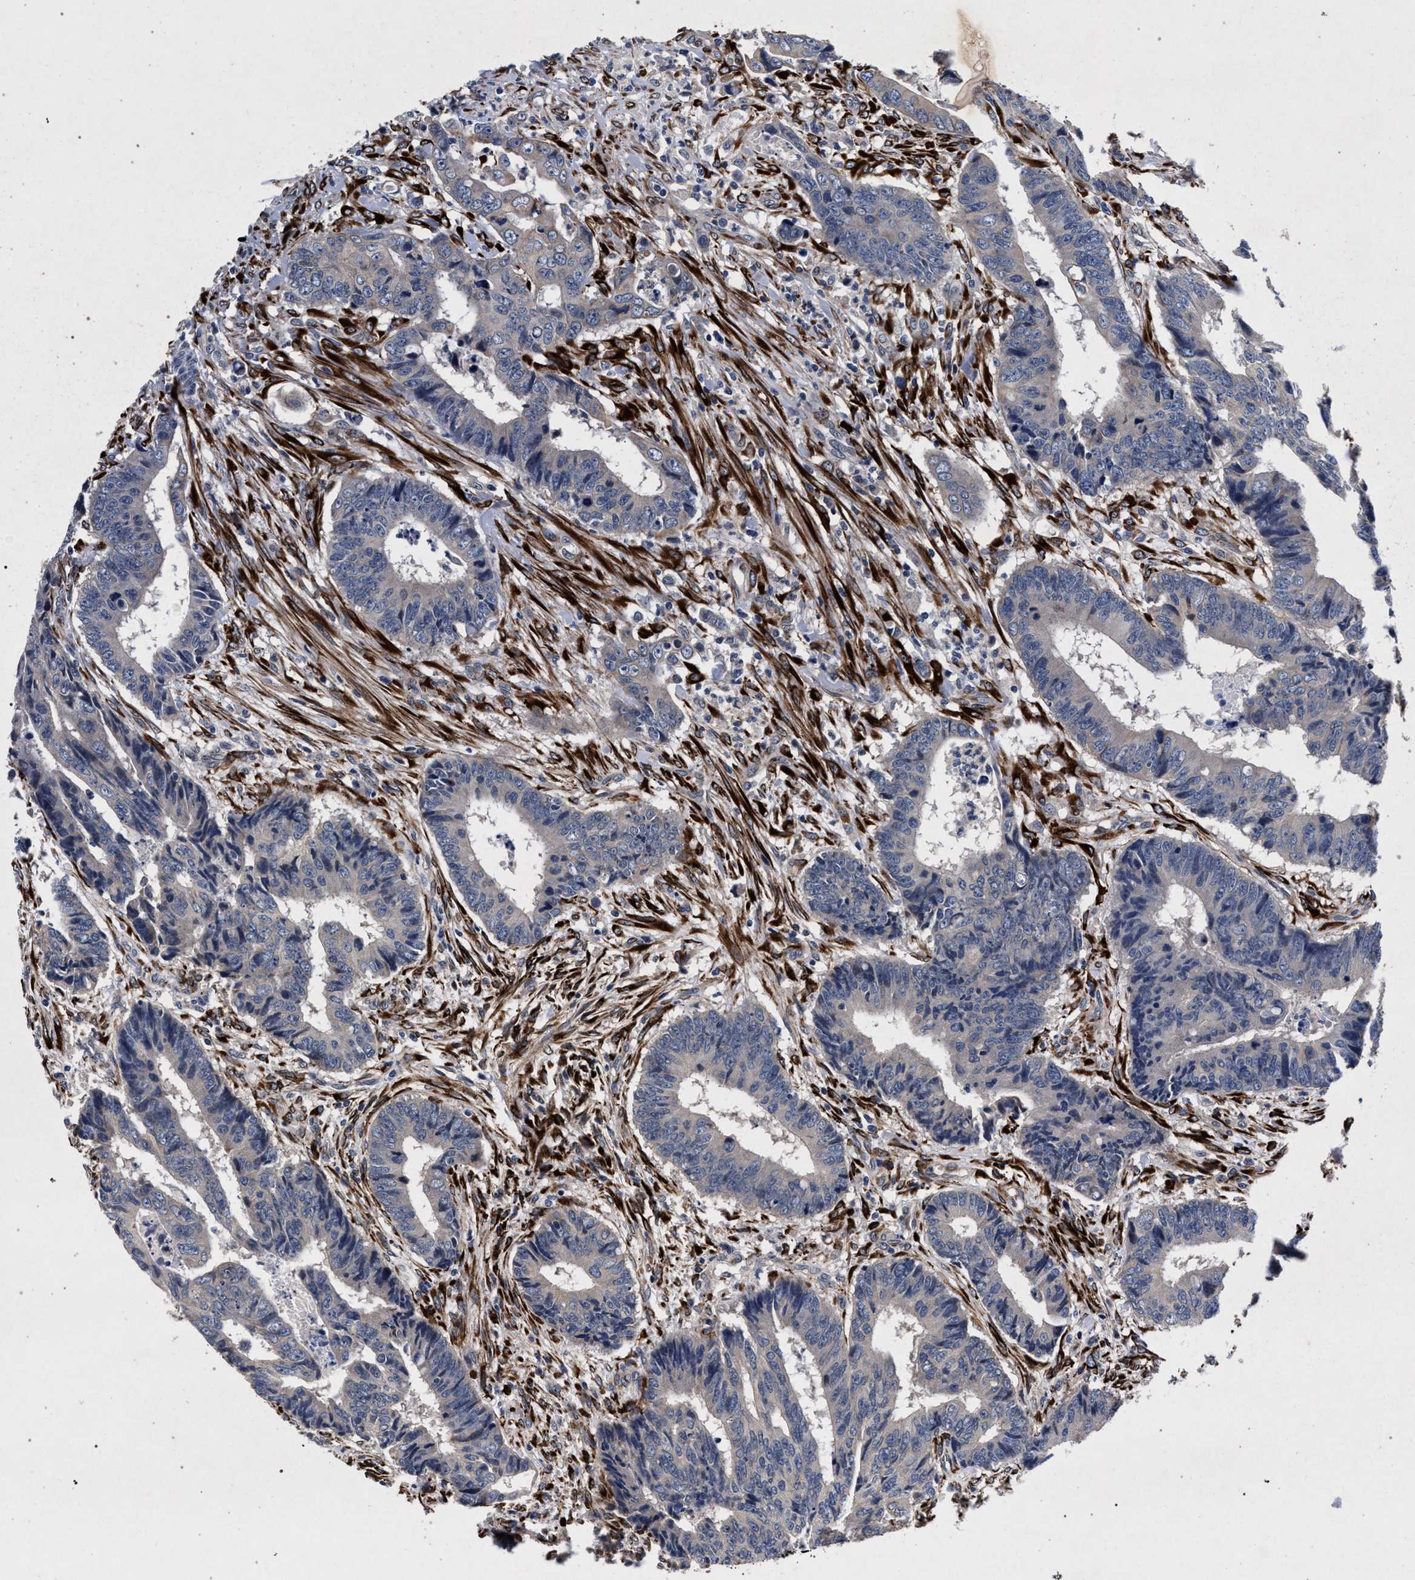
{"staining": {"intensity": "negative", "quantity": "none", "location": "none"}, "tissue": "colorectal cancer", "cell_type": "Tumor cells", "image_type": "cancer", "snomed": [{"axis": "morphology", "description": "Adenocarcinoma, NOS"}, {"axis": "topography", "description": "Rectum"}], "caption": "Immunohistochemistry photomicrograph of human colorectal cancer (adenocarcinoma) stained for a protein (brown), which demonstrates no positivity in tumor cells.", "gene": "NEK7", "patient": {"sex": "male", "age": 84}}